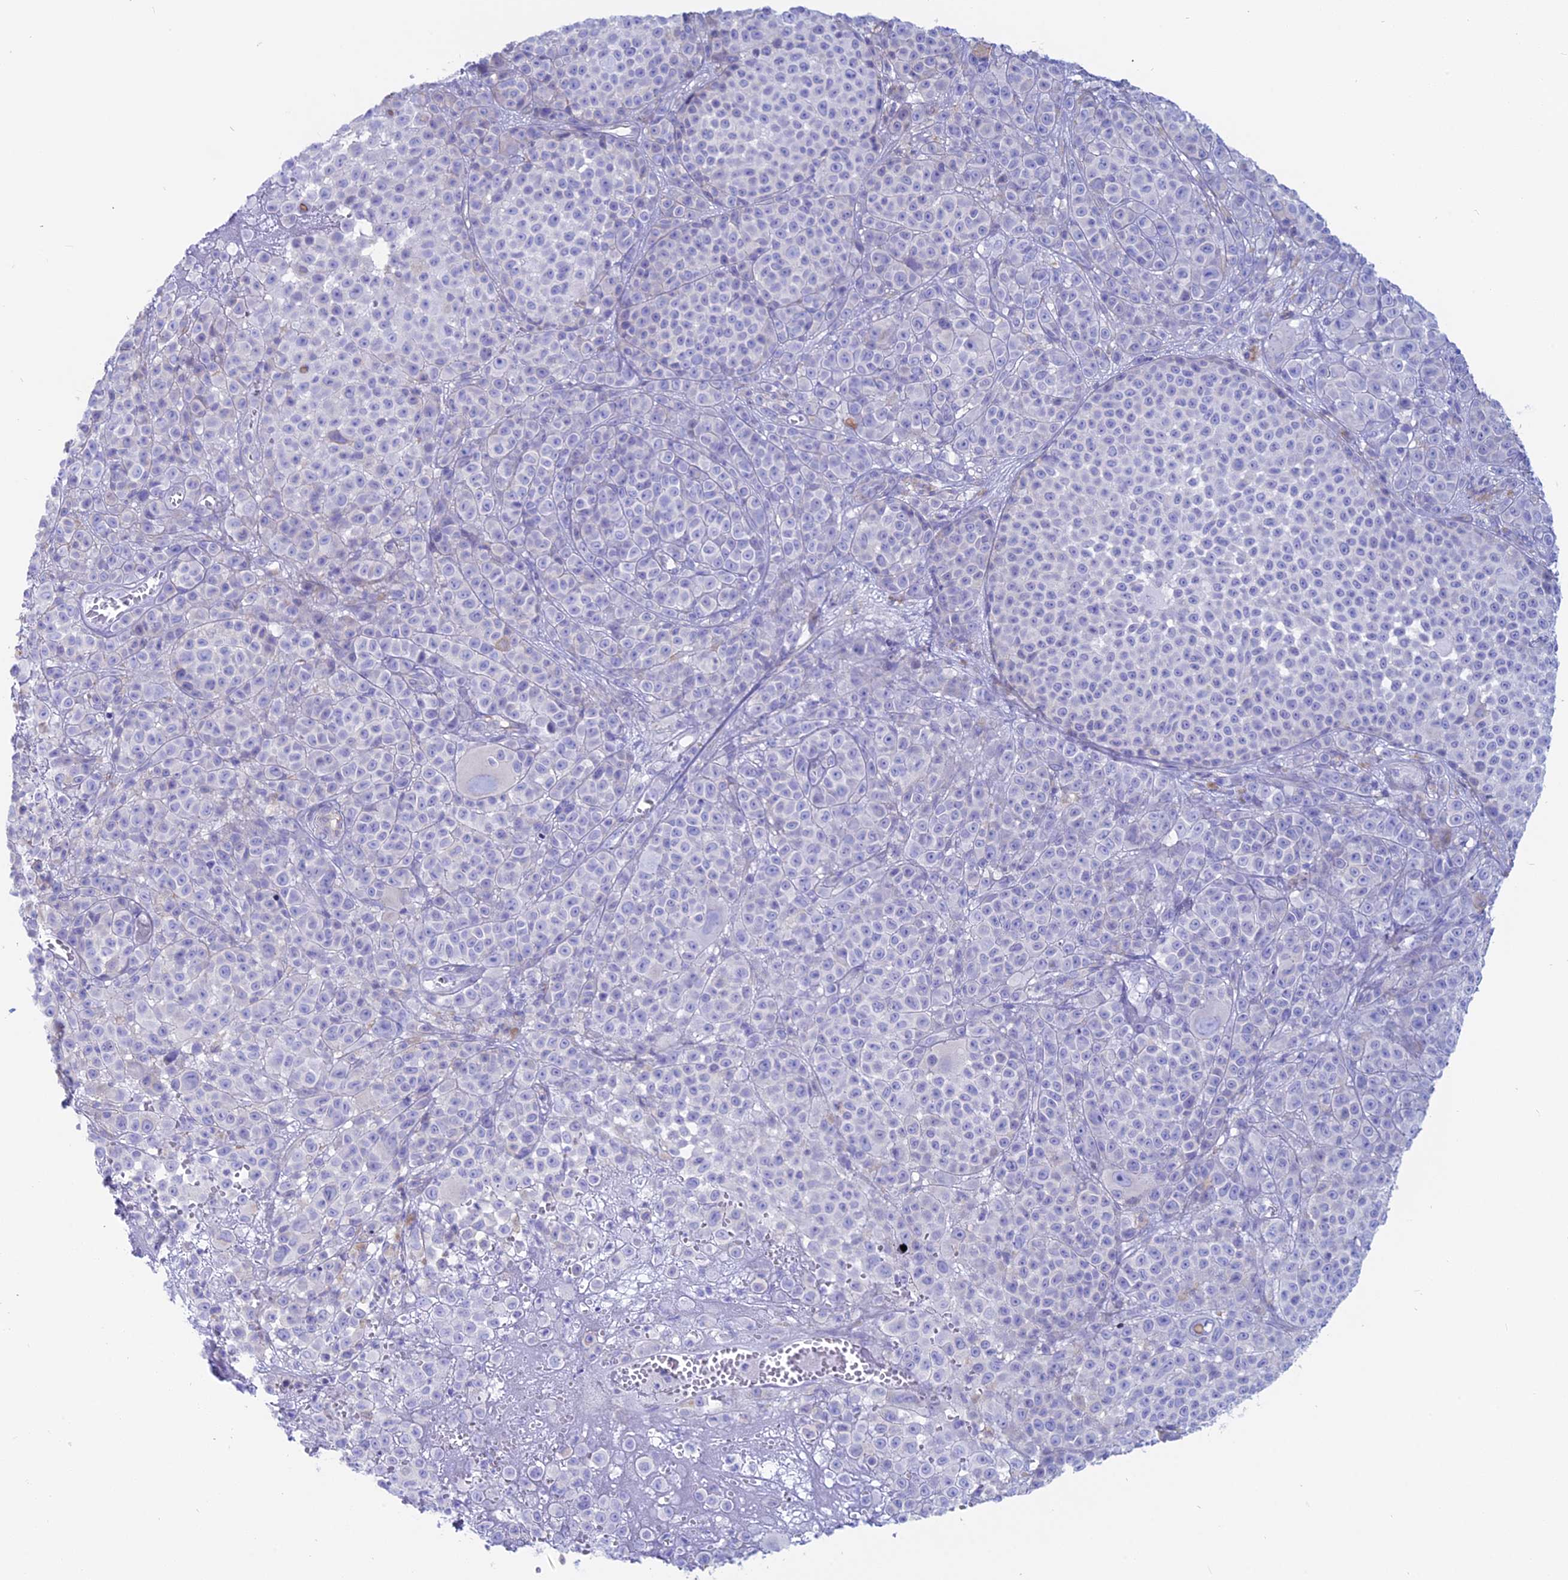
{"staining": {"intensity": "negative", "quantity": "none", "location": "none"}, "tissue": "melanoma", "cell_type": "Tumor cells", "image_type": "cancer", "snomed": [{"axis": "morphology", "description": "Malignant melanoma, NOS"}, {"axis": "topography", "description": "Skin"}], "caption": "Tumor cells are negative for protein expression in human malignant melanoma.", "gene": "OR2AE1", "patient": {"sex": "female", "age": 94}}